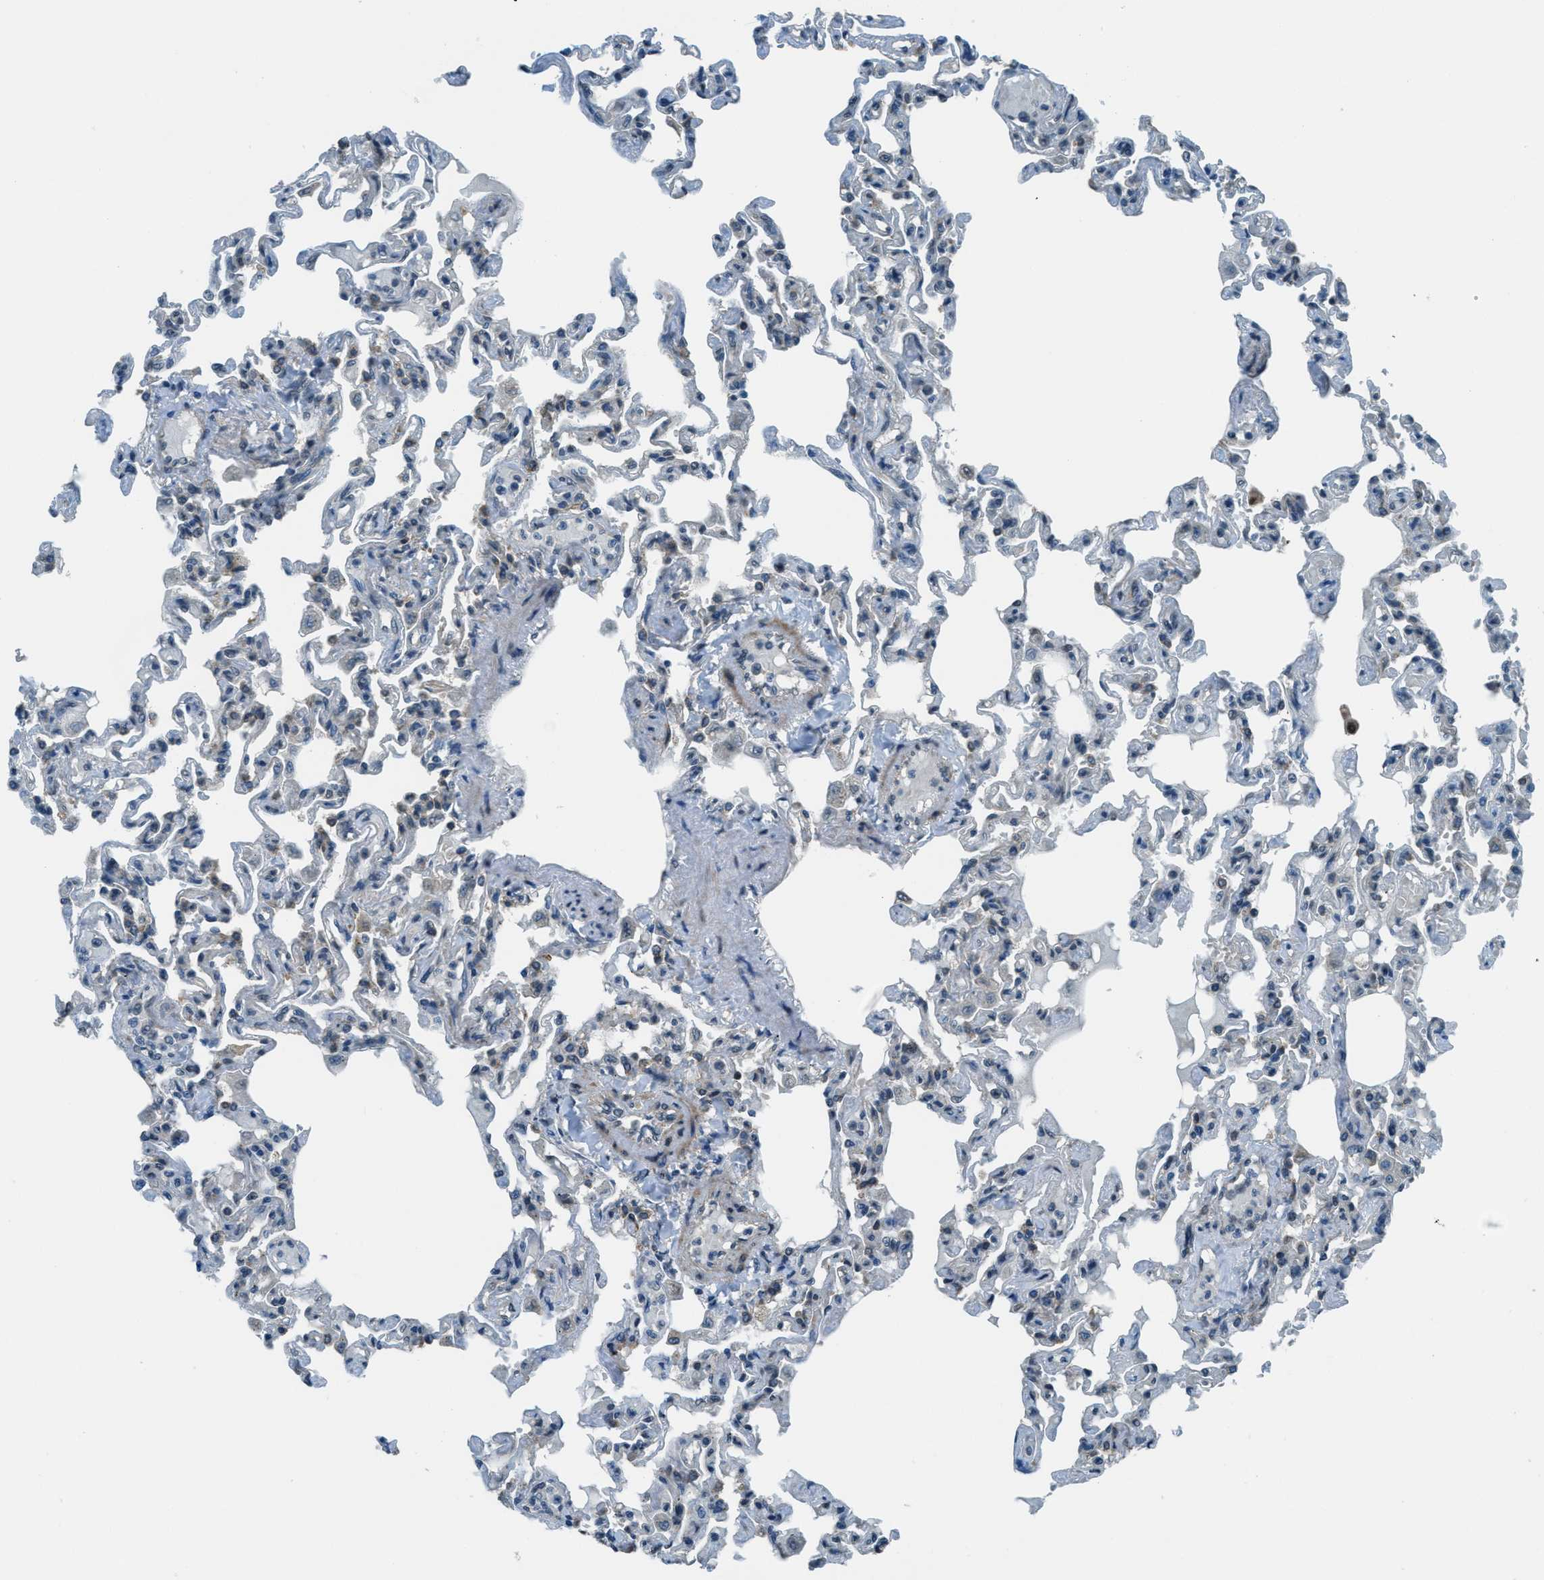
{"staining": {"intensity": "weak", "quantity": "25%-75%", "location": "cytoplasmic/membranous"}, "tissue": "lung", "cell_type": "Alveolar cells", "image_type": "normal", "snomed": [{"axis": "morphology", "description": "Normal tissue, NOS"}, {"axis": "topography", "description": "Lung"}], "caption": "Brown immunohistochemical staining in unremarkable lung exhibits weak cytoplasmic/membranous expression in approximately 25%-75% of alveolar cells. (DAB IHC with brightfield microscopy, high magnification).", "gene": "NPEPL1", "patient": {"sex": "male", "age": 21}}